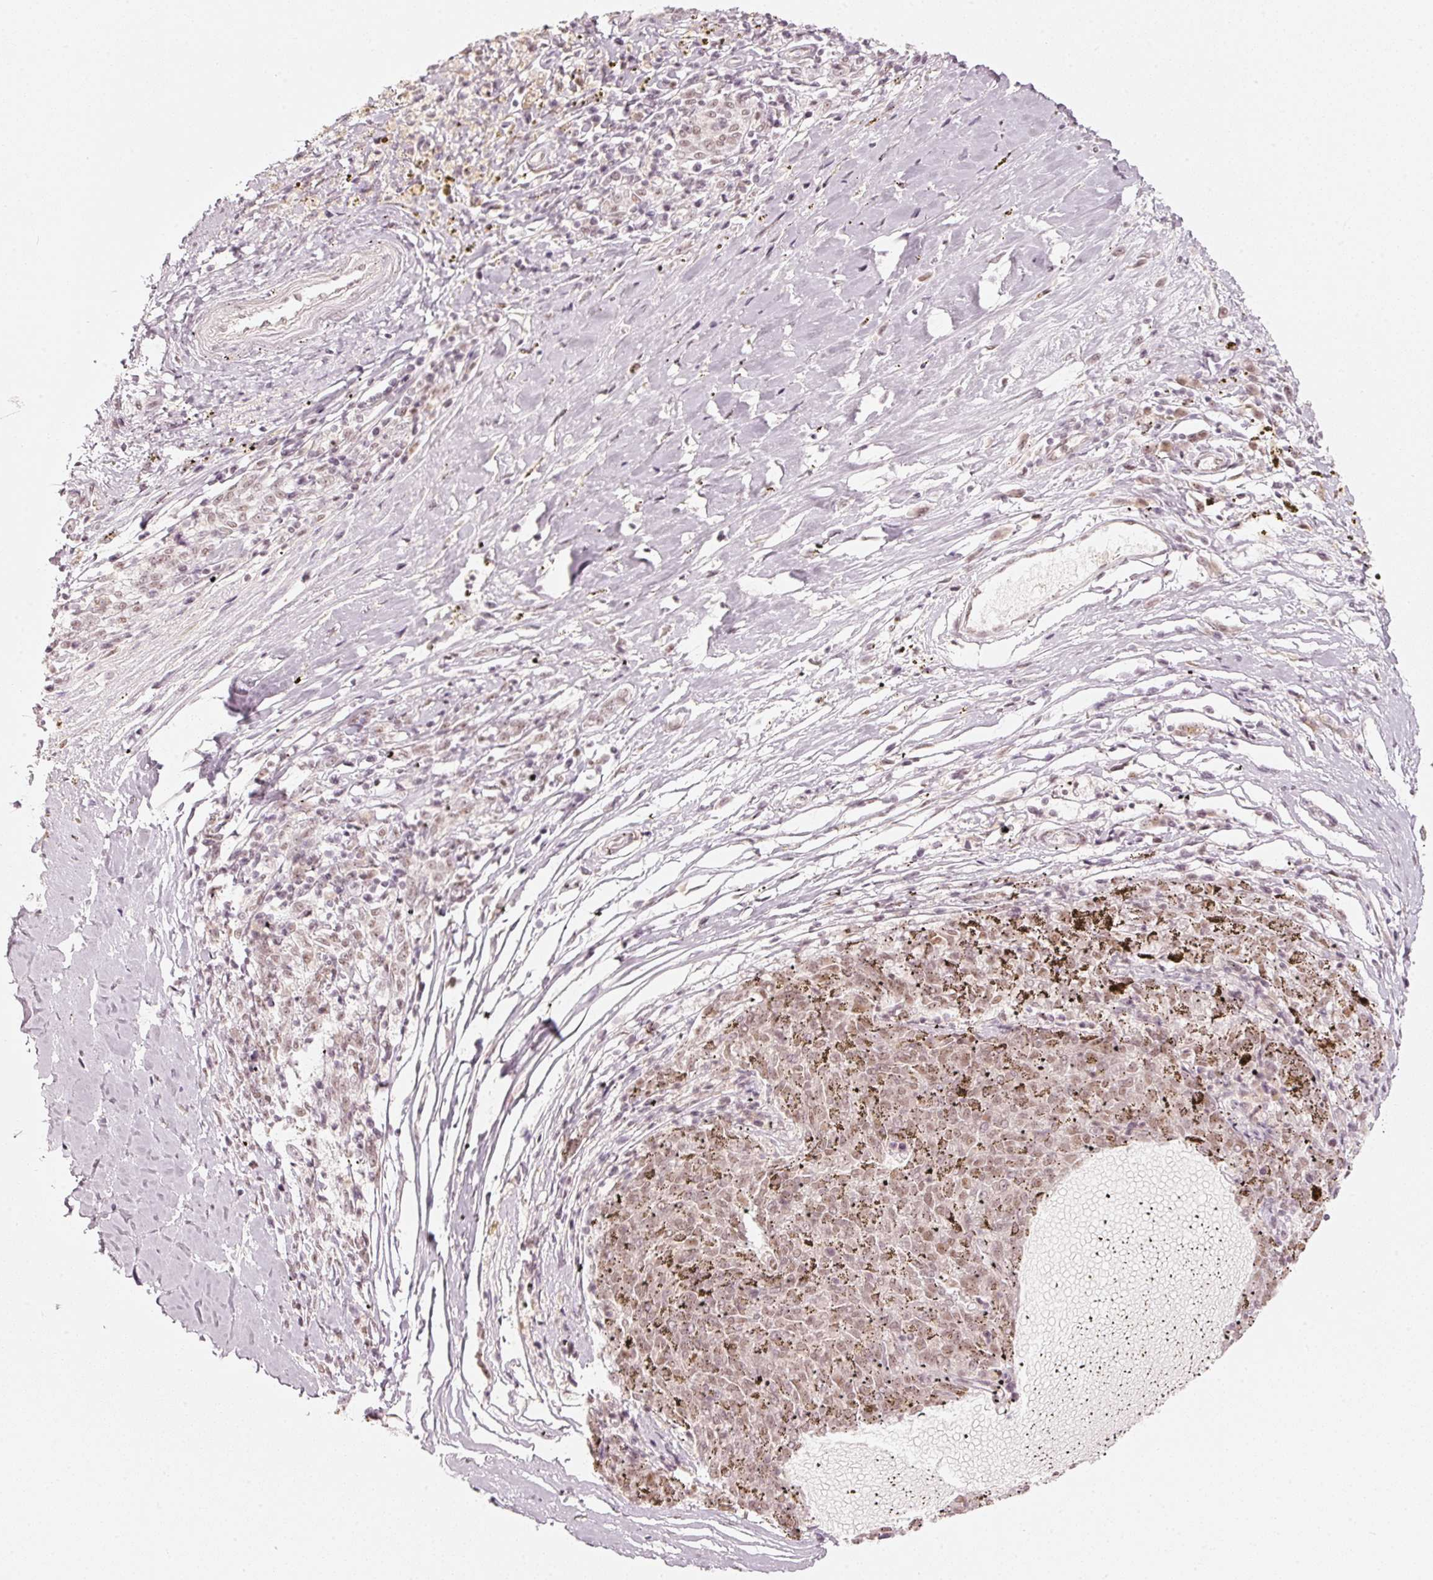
{"staining": {"intensity": "weak", "quantity": "<25%", "location": "nuclear"}, "tissue": "melanoma", "cell_type": "Tumor cells", "image_type": "cancer", "snomed": [{"axis": "morphology", "description": "Malignant melanoma, NOS"}, {"axis": "topography", "description": "Skin"}], "caption": "Protein analysis of melanoma exhibits no significant positivity in tumor cells.", "gene": "PPP1R10", "patient": {"sex": "female", "age": 72}}